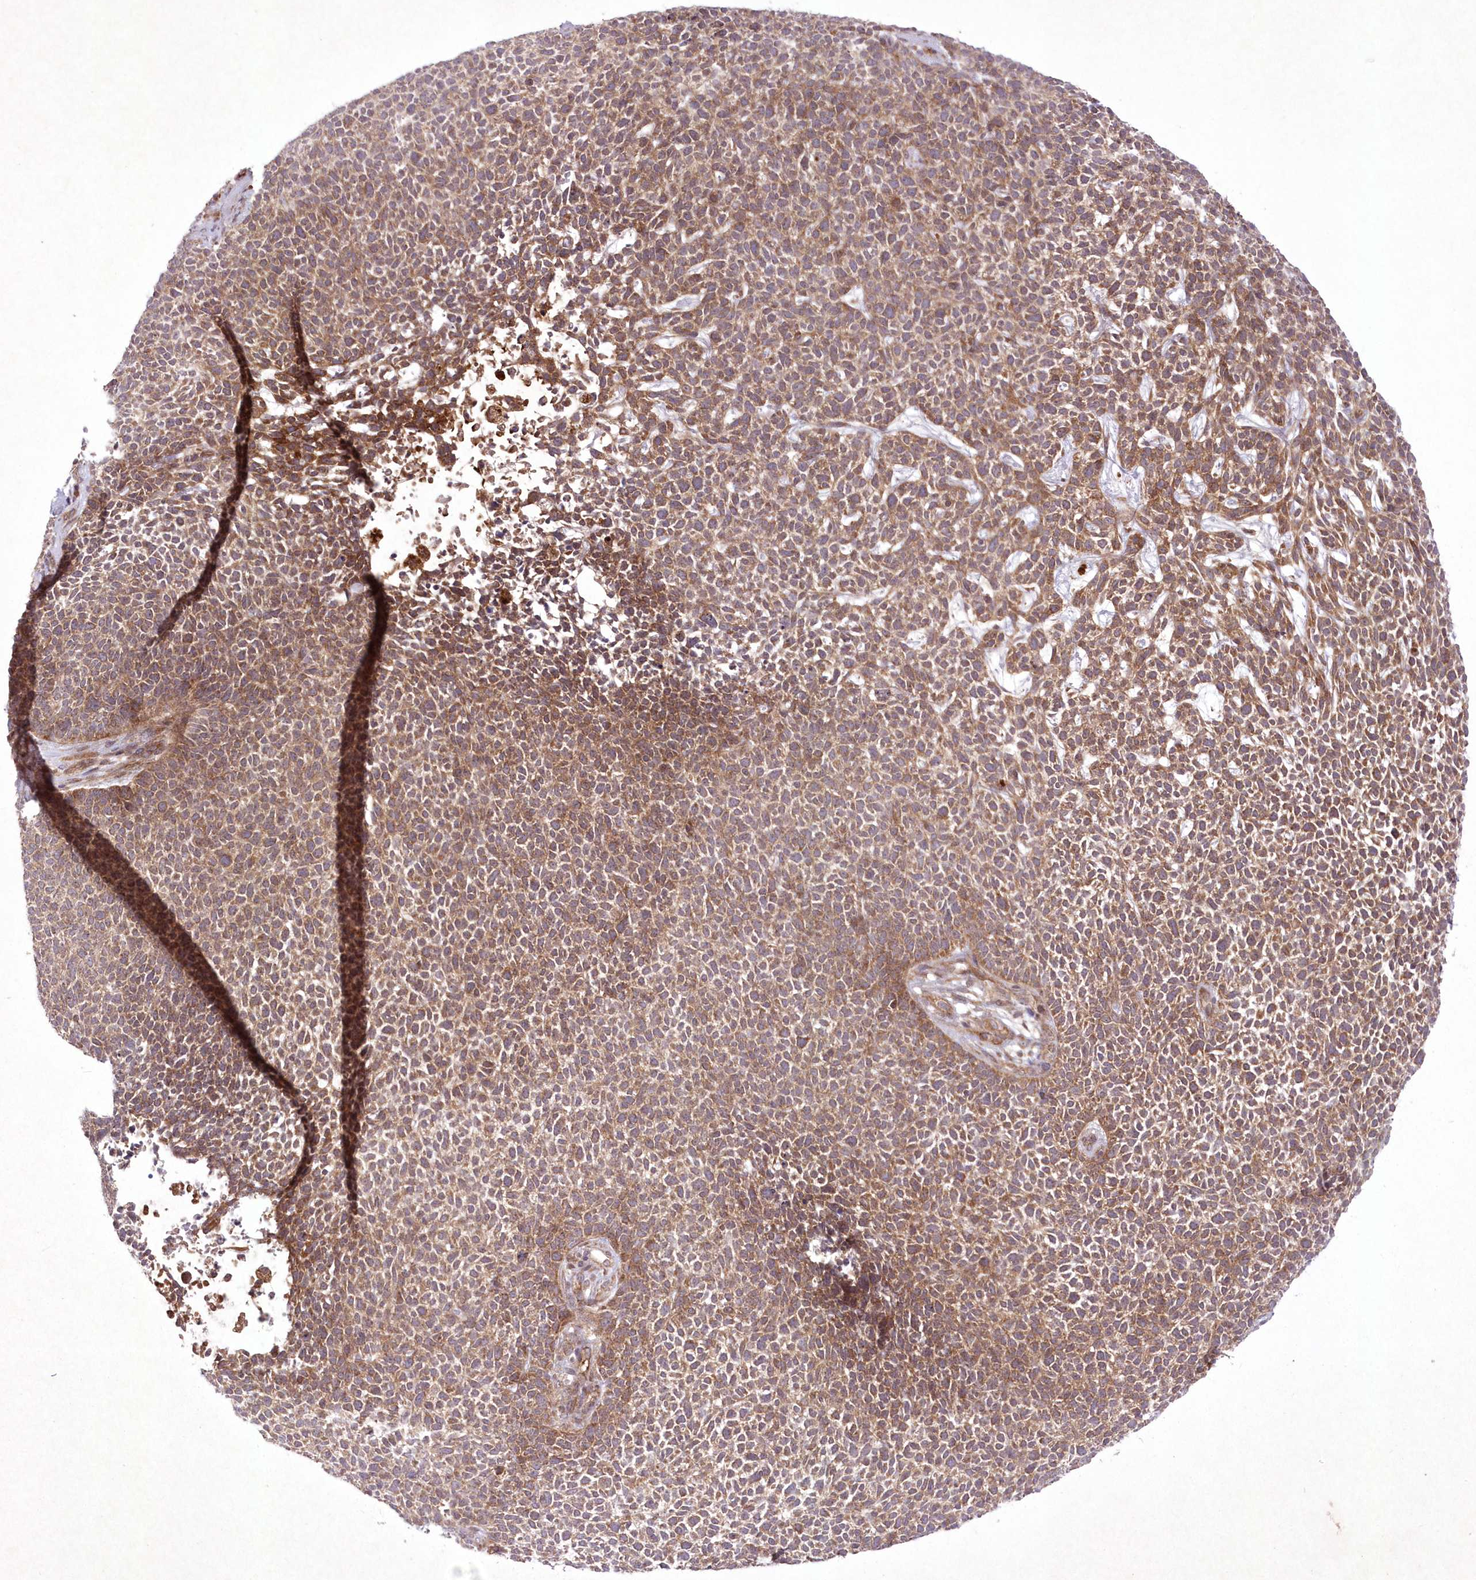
{"staining": {"intensity": "moderate", "quantity": ">75%", "location": "cytoplasmic/membranous"}, "tissue": "skin cancer", "cell_type": "Tumor cells", "image_type": "cancer", "snomed": [{"axis": "morphology", "description": "Basal cell carcinoma"}, {"axis": "topography", "description": "Skin"}], "caption": "Immunohistochemistry of human skin basal cell carcinoma shows medium levels of moderate cytoplasmic/membranous expression in about >75% of tumor cells.", "gene": "APOM", "patient": {"sex": "female", "age": 84}}